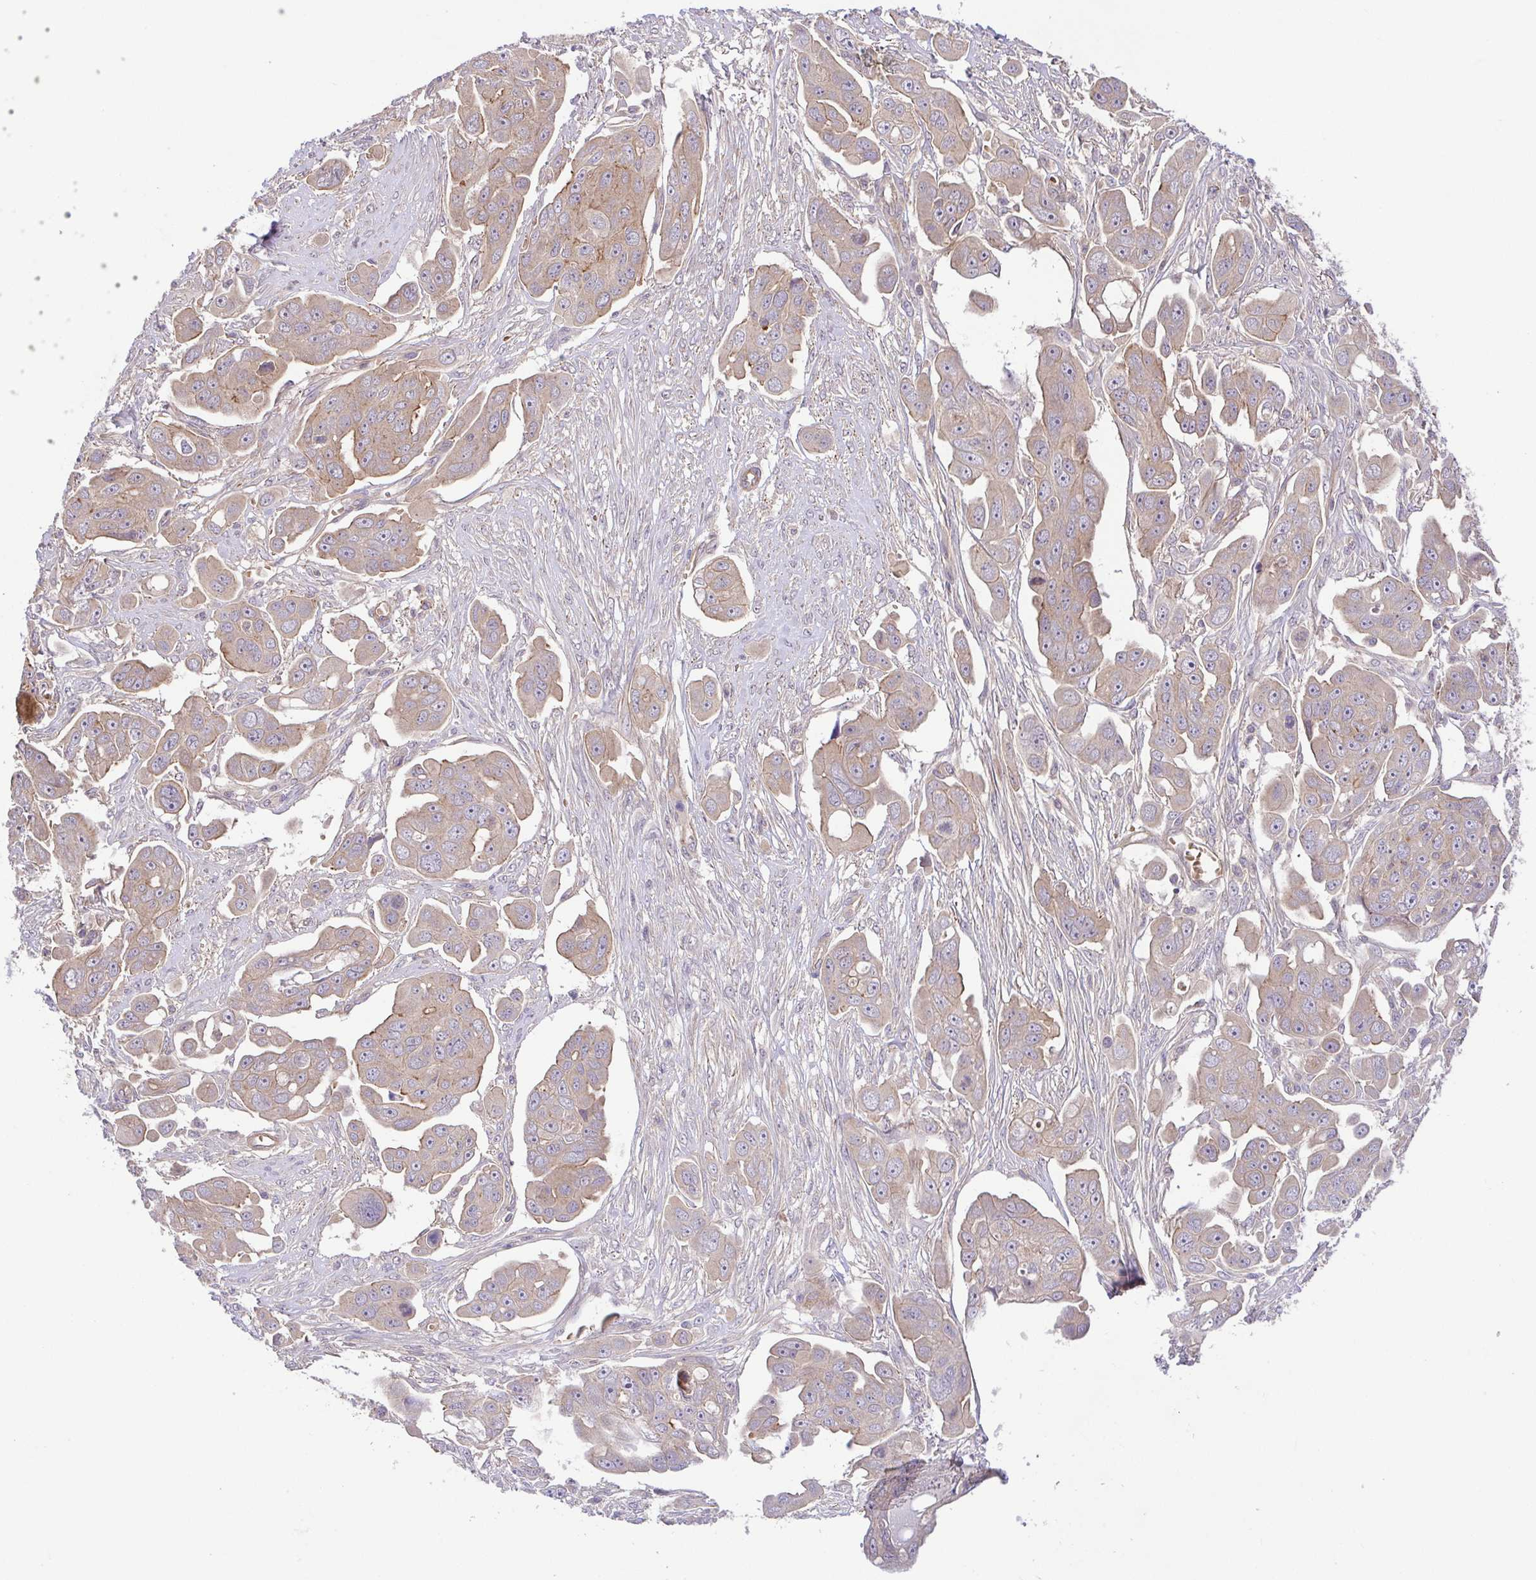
{"staining": {"intensity": "weak", "quantity": ">75%", "location": "cytoplasmic/membranous"}, "tissue": "ovarian cancer", "cell_type": "Tumor cells", "image_type": "cancer", "snomed": [{"axis": "morphology", "description": "Carcinoma, endometroid"}, {"axis": "topography", "description": "Ovary"}], "caption": "This is a micrograph of IHC staining of ovarian cancer (endometroid carcinoma), which shows weak staining in the cytoplasmic/membranous of tumor cells.", "gene": "IDE", "patient": {"sex": "female", "age": 70}}